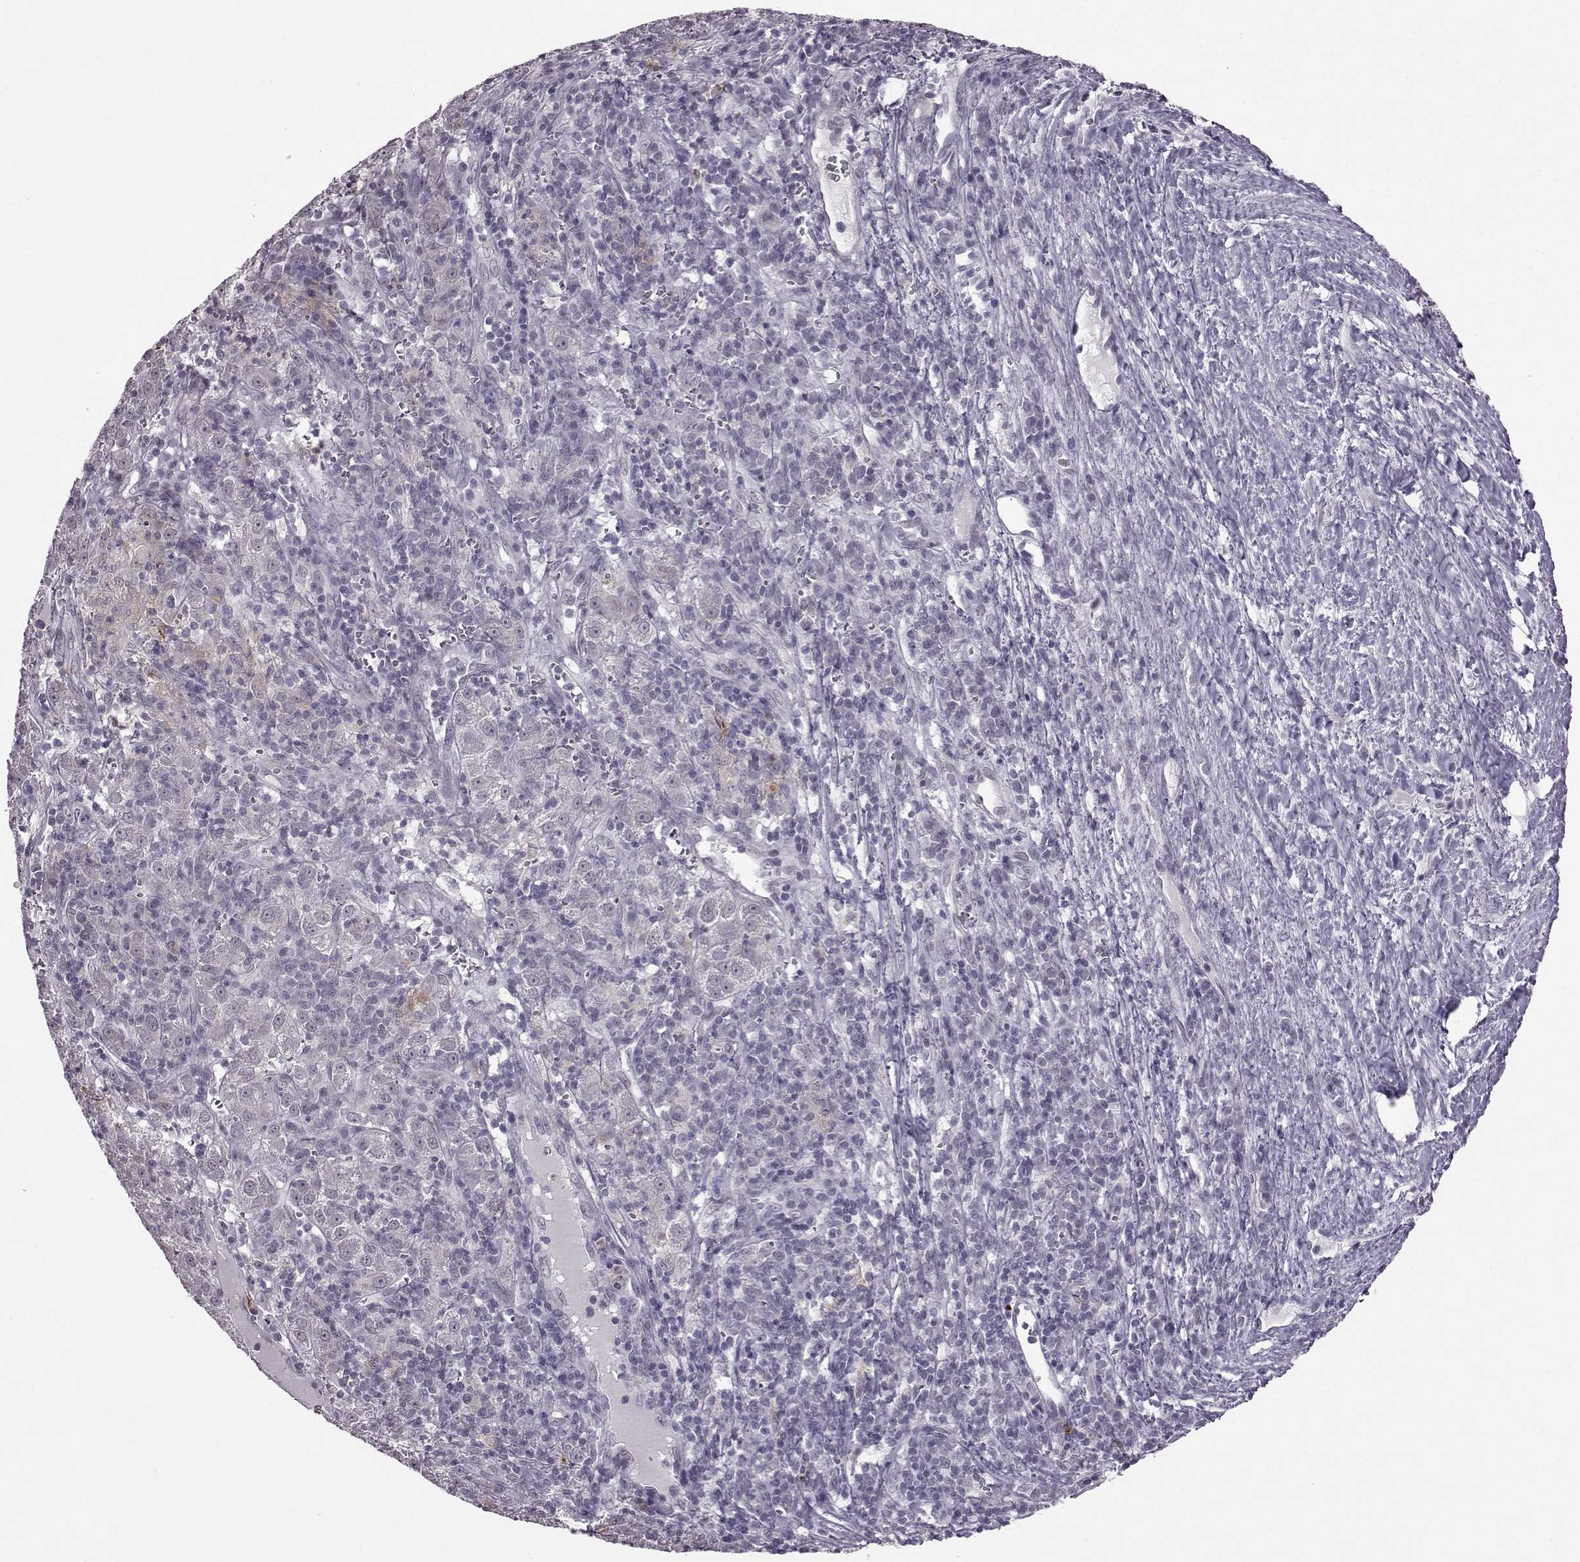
{"staining": {"intensity": "negative", "quantity": "none", "location": "none"}, "tissue": "liver cancer", "cell_type": "Tumor cells", "image_type": "cancer", "snomed": [{"axis": "morphology", "description": "Carcinoma, Hepatocellular, NOS"}, {"axis": "topography", "description": "Liver"}], "caption": "DAB immunohistochemical staining of liver hepatocellular carcinoma shows no significant staining in tumor cells.", "gene": "SLC28A2", "patient": {"sex": "female", "age": 60}}